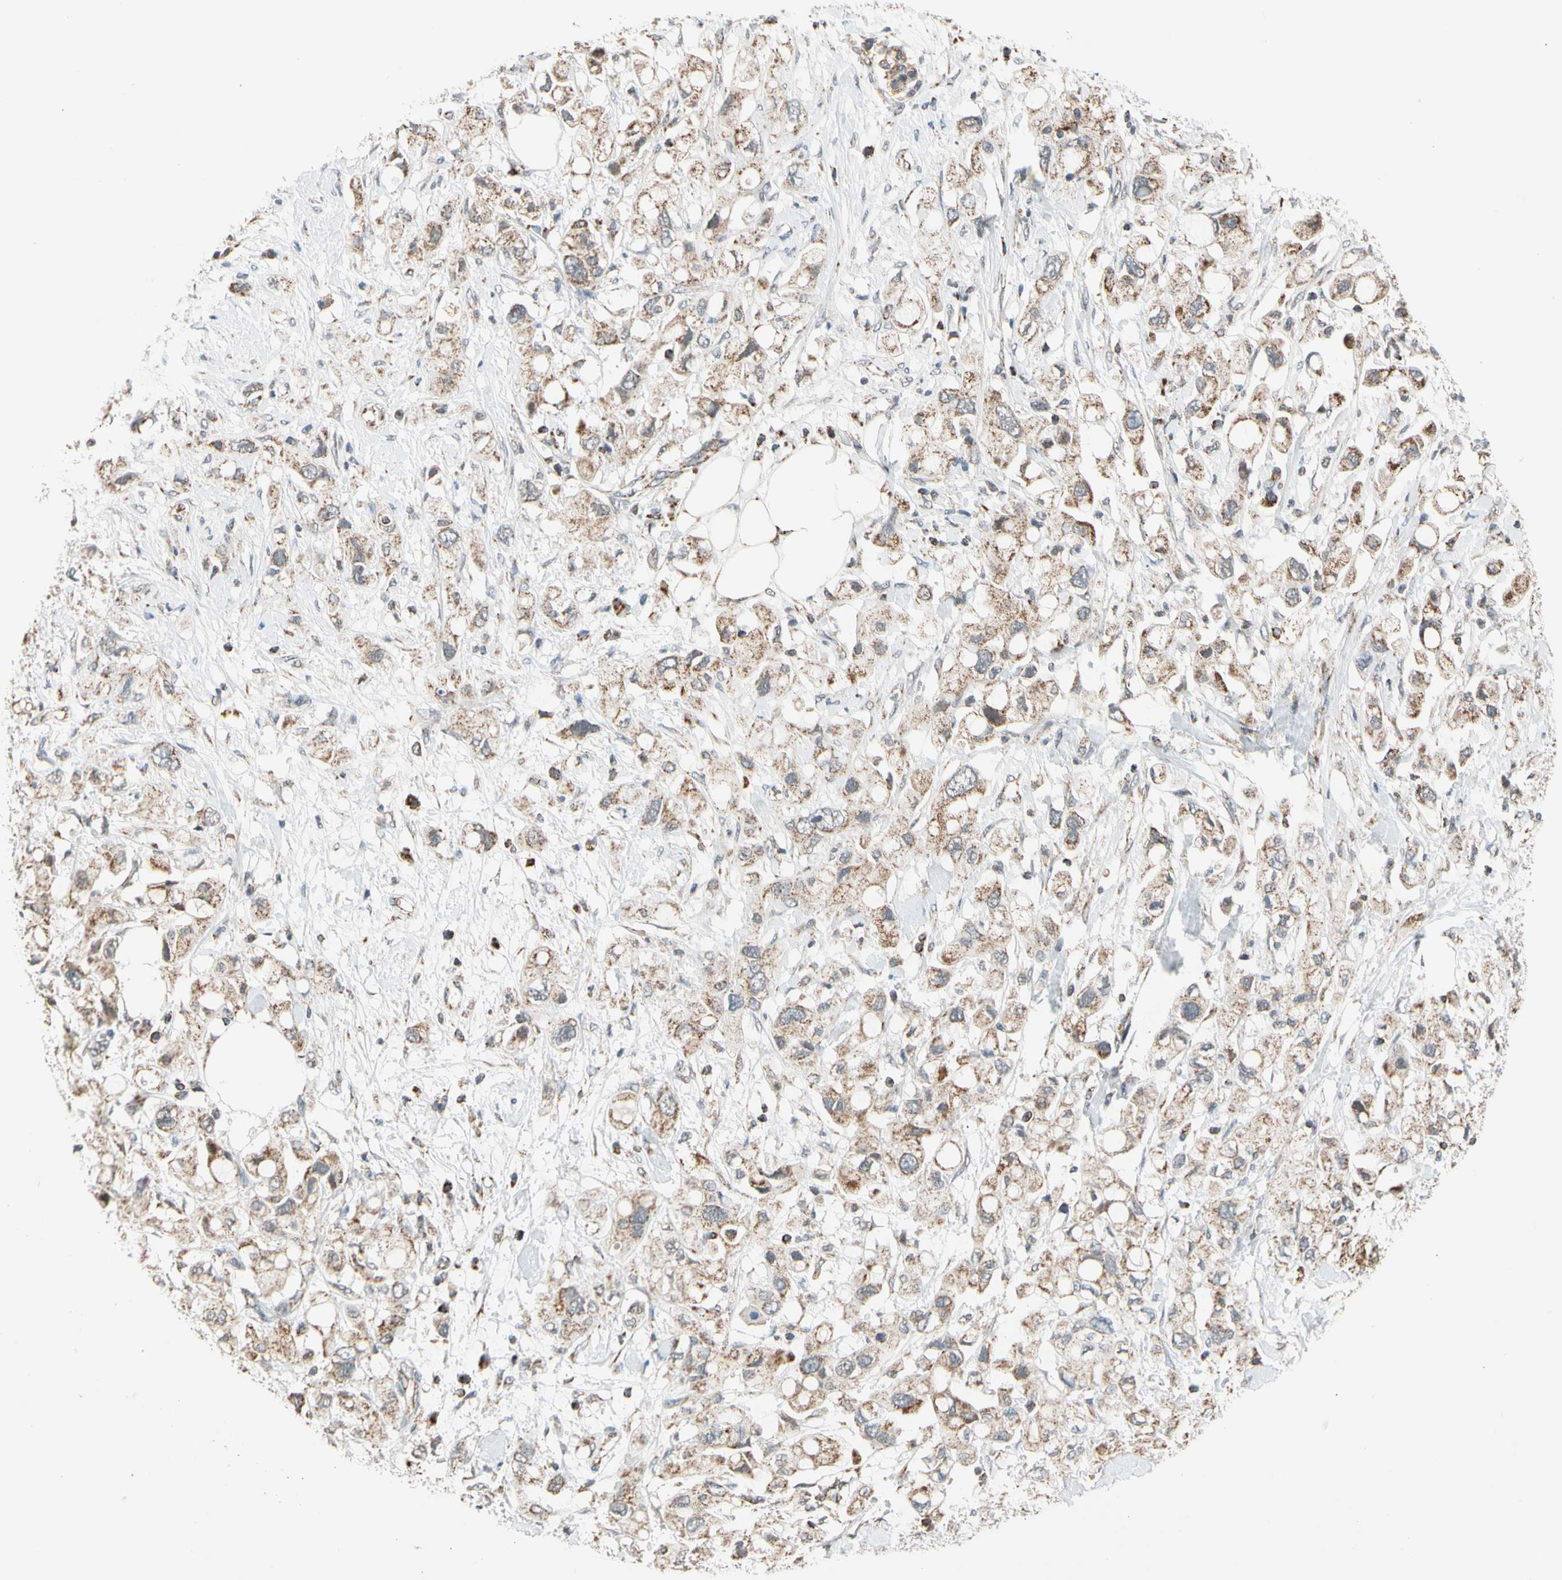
{"staining": {"intensity": "weak", "quantity": ">75%", "location": "cytoplasmic/membranous"}, "tissue": "pancreatic cancer", "cell_type": "Tumor cells", "image_type": "cancer", "snomed": [{"axis": "morphology", "description": "Adenocarcinoma, NOS"}, {"axis": "topography", "description": "Pancreas"}], "caption": "About >75% of tumor cells in human pancreatic cancer exhibit weak cytoplasmic/membranous protein staining as visualized by brown immunohistochemical staining.", "gene": "KHDC4", "patient": {"sex": "female", "age": 56}}